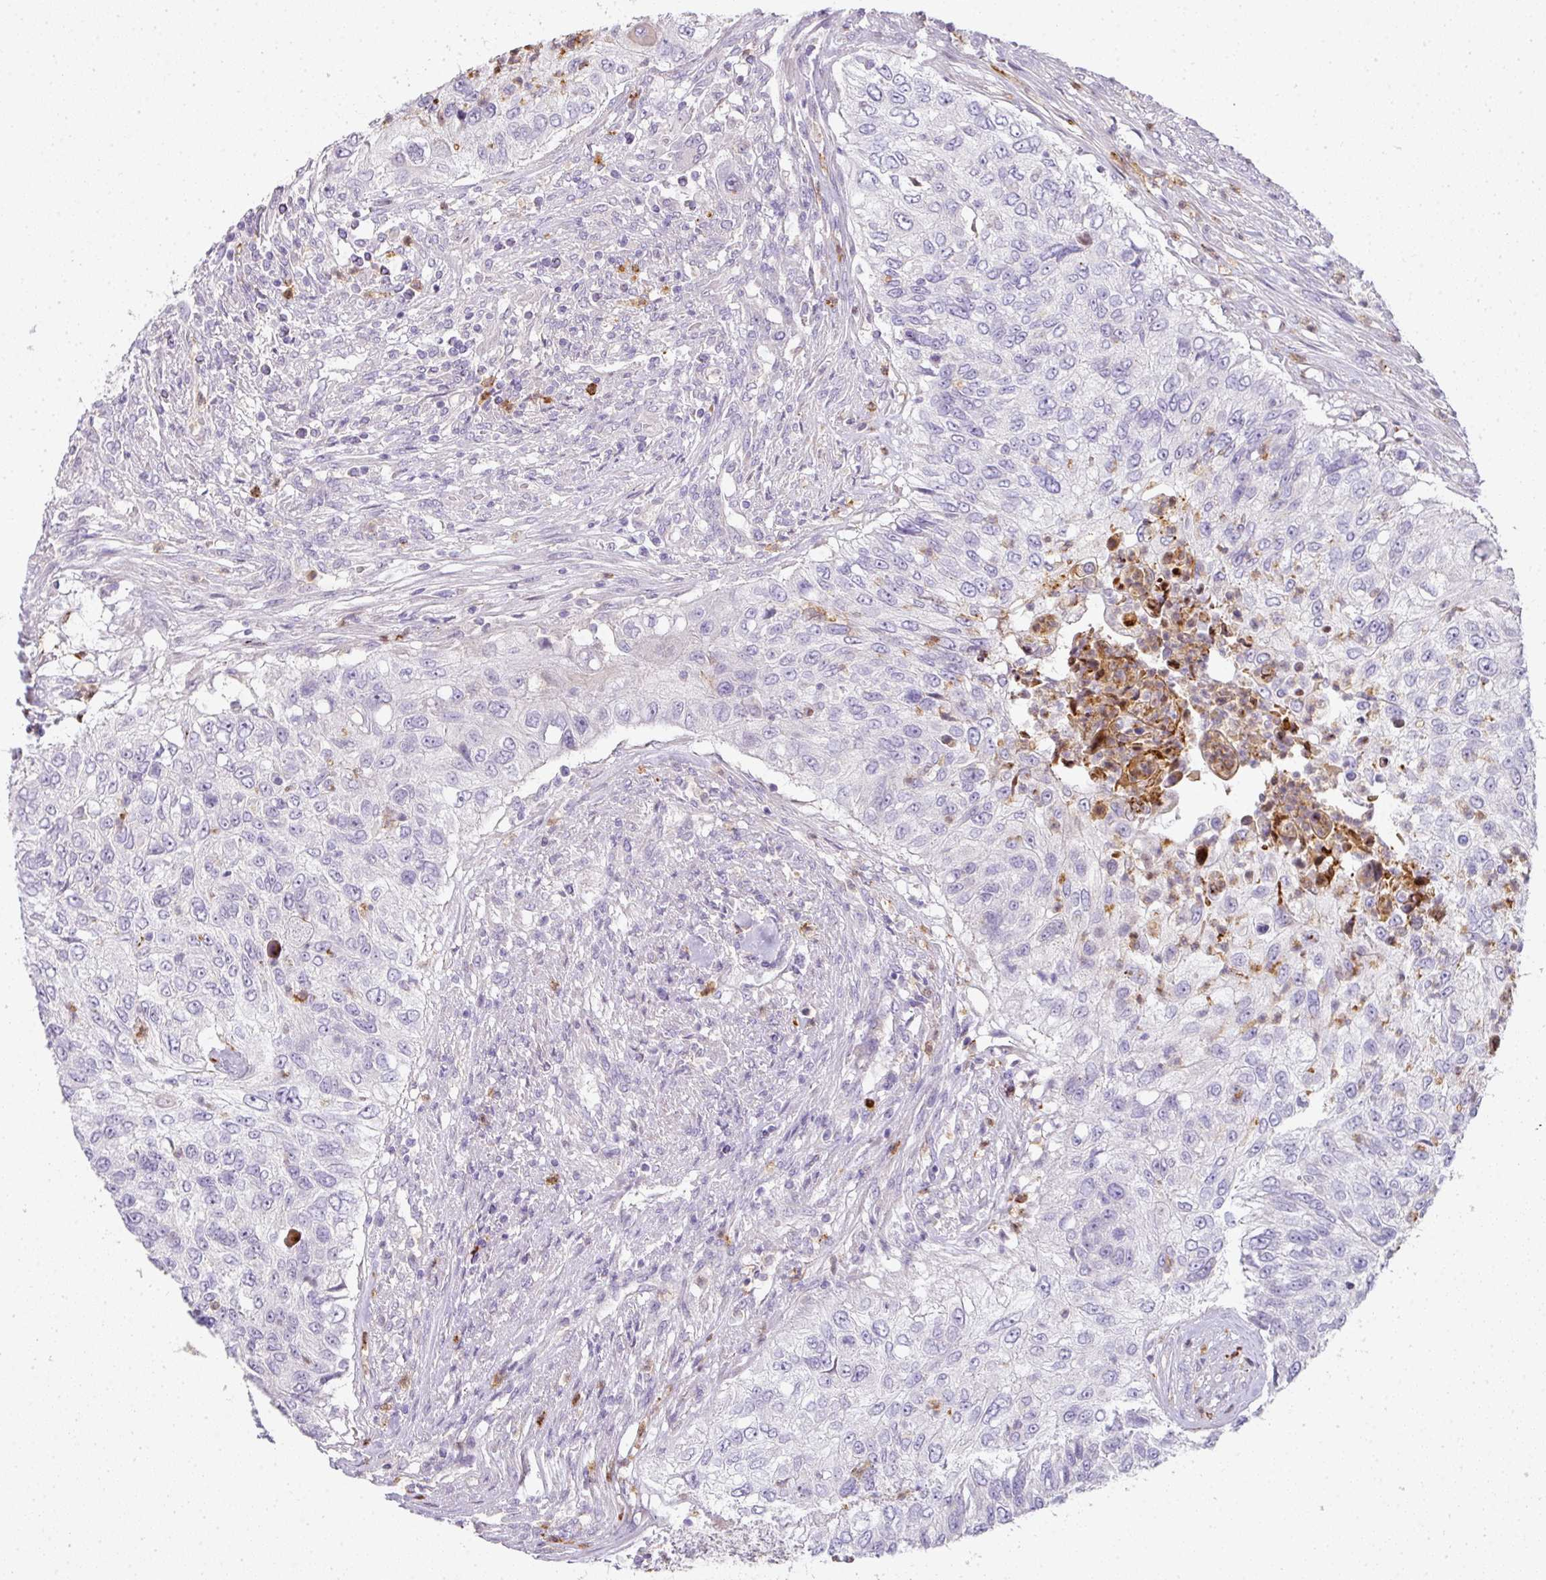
{"staining": {"intensity": "negative", "quantity": "none", "location": "none"}, "tissue": "urothelial cancer", "cell_type": "Tumor cells", "image_type": "cancer", "snomed": [{"axis": "morphology", "description": "Urothelial carcinoma, High grade"}, {"axis": "topography", "description": "Urinary bladder"}], "caption": "This is a image of IHC staining of urothelial carcinoma (high-grade), which shows no staining in tumor cells.", "gene": "HHEX", "patient": {"sex": "female", "age": 60}}